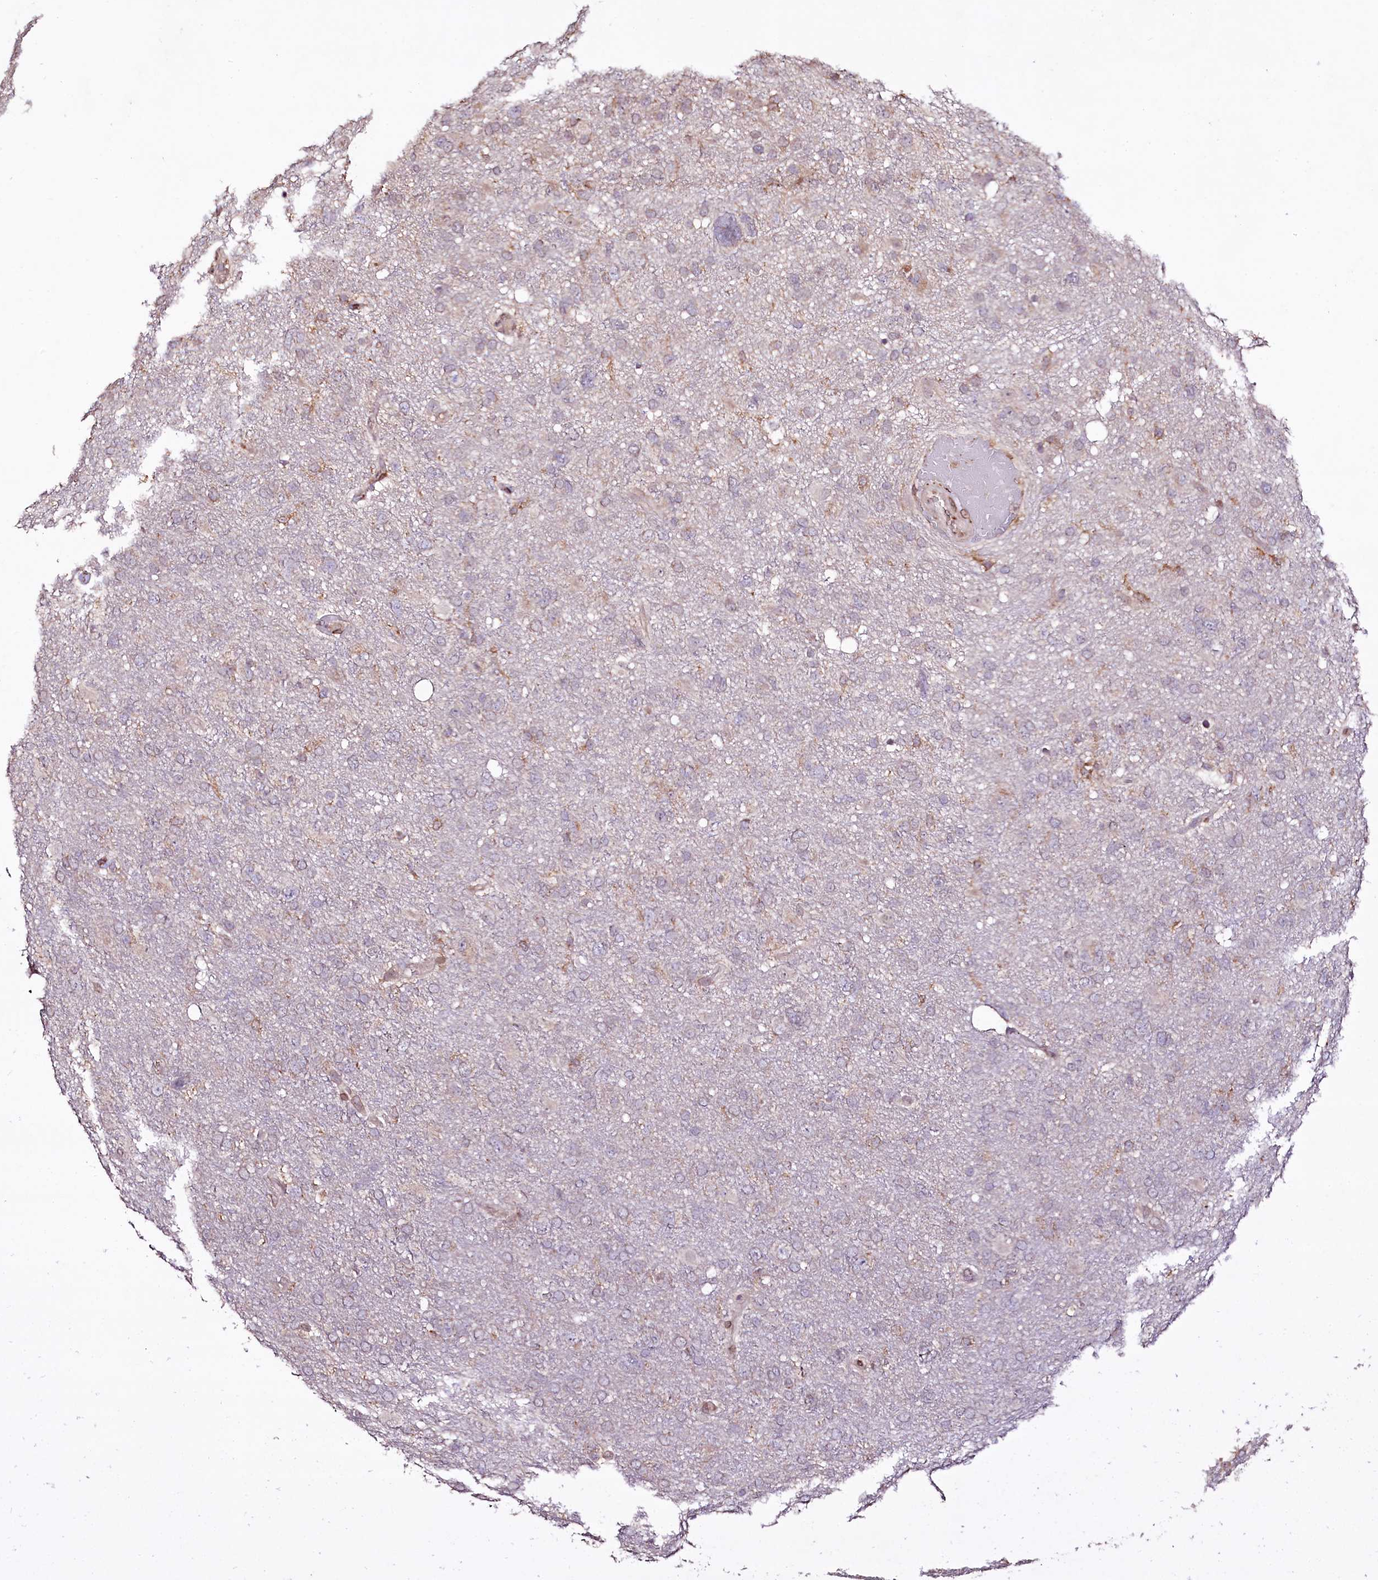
{"staining": {"intensity": "weak", "quantity": "<25%", "location": "cytoplasmic/membranous"}, "tissue": "glioma", "cell_type": "Tumor cells", "image_type": "cancer", "snomed": [{"axis": "morphology", "description": "Glioma, malignant, High grade"}, {"axis": "topography", "description": "Brain"}], "caption": "Tumor cells are negative for protein expression in human malignant glioma (high-grade).", "gene": "C5orf15", "patient": {"sex": "male", "age": 61}}